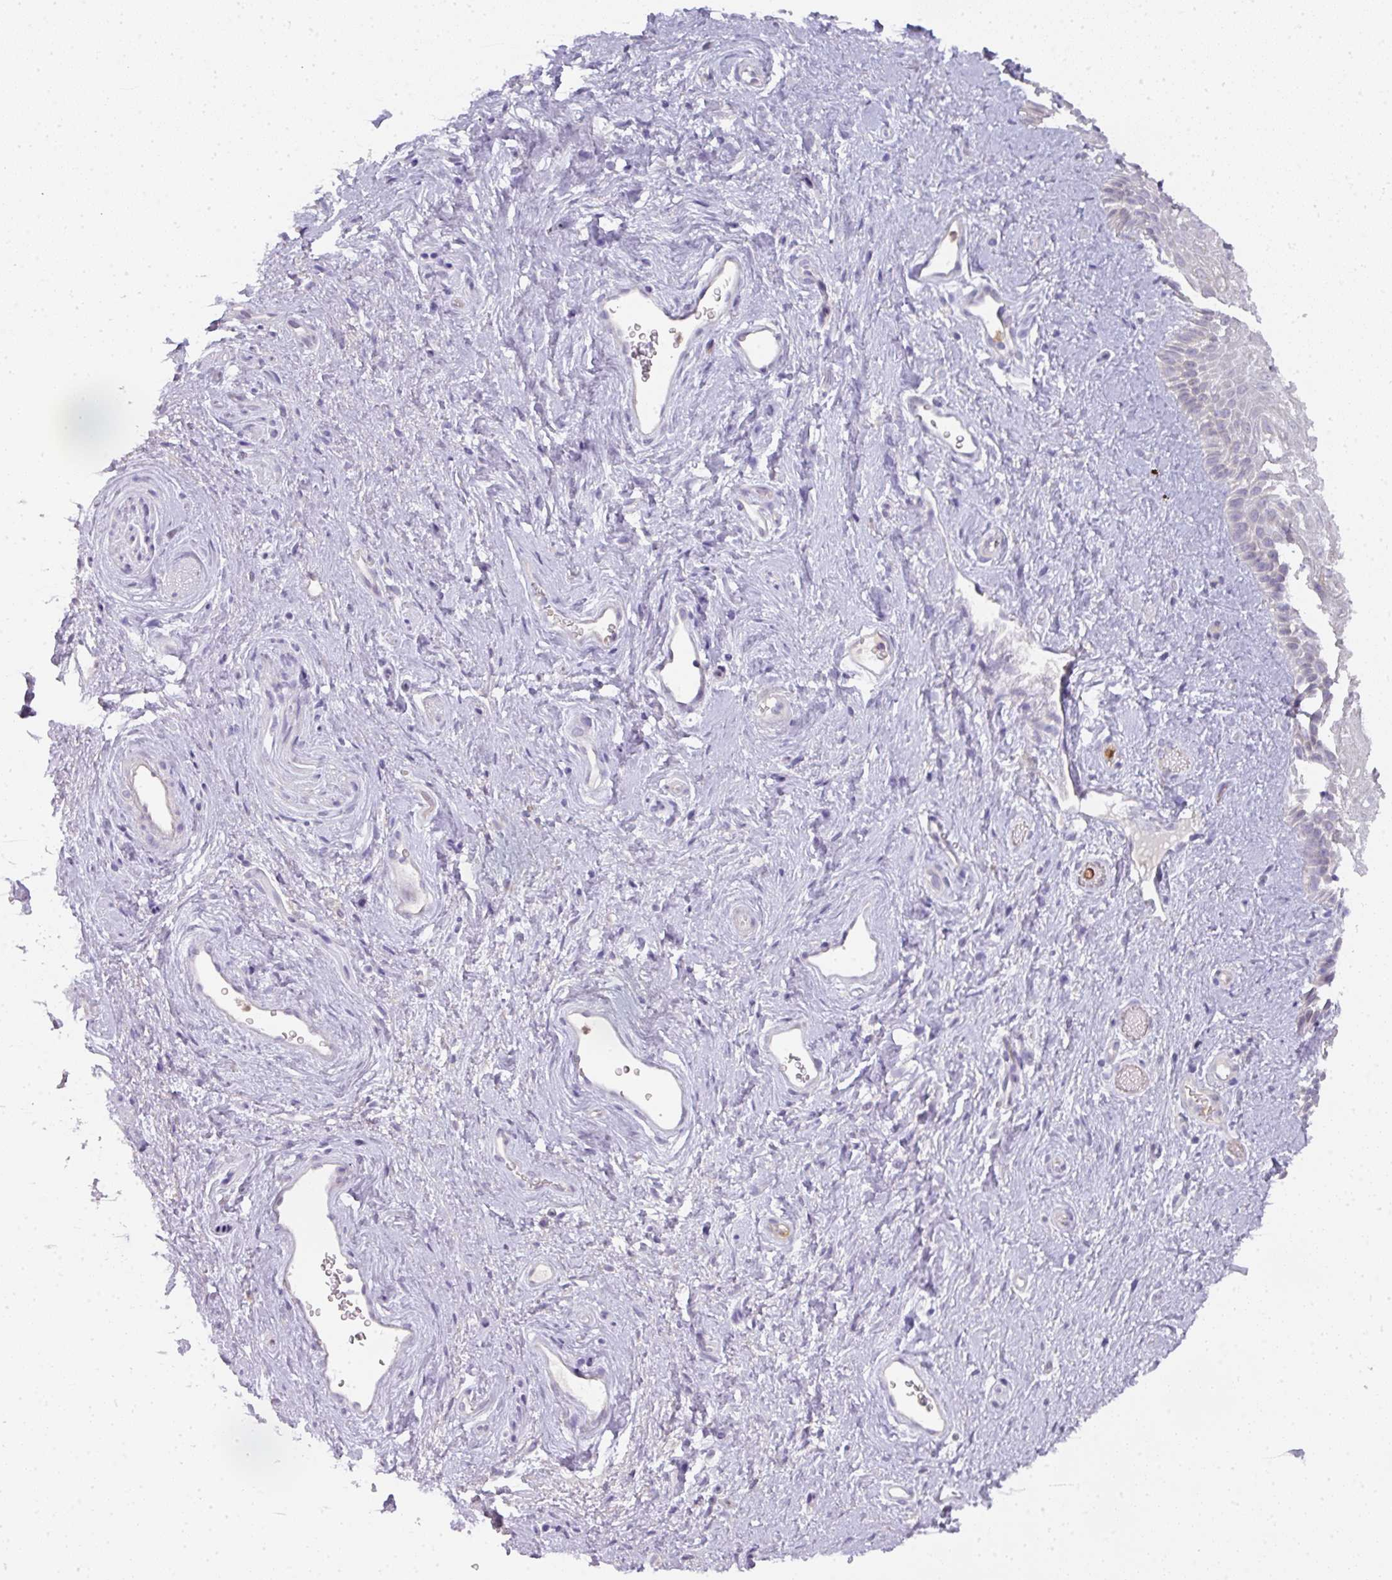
{"staining": {"intensity": "weak", "quantity": "<25%", "location": "cytoplasmic/membranous"}, "tissue": "vagina", "cell_type": "Squamous epithelial cells", "image_type": "normal", "snomed": [{"axis": "morphology", "description": "Normal tissue, NOS"}, {"axis": "topography", "description": "Vagina"}], "caption": "A high-resolution photomicrograph shows IHC staining of normal vagina, which demonstrates no significant expression in squamous epithelial cells.", "gene": "HHEX", "patient": {"sex": "female", "age": 47}}